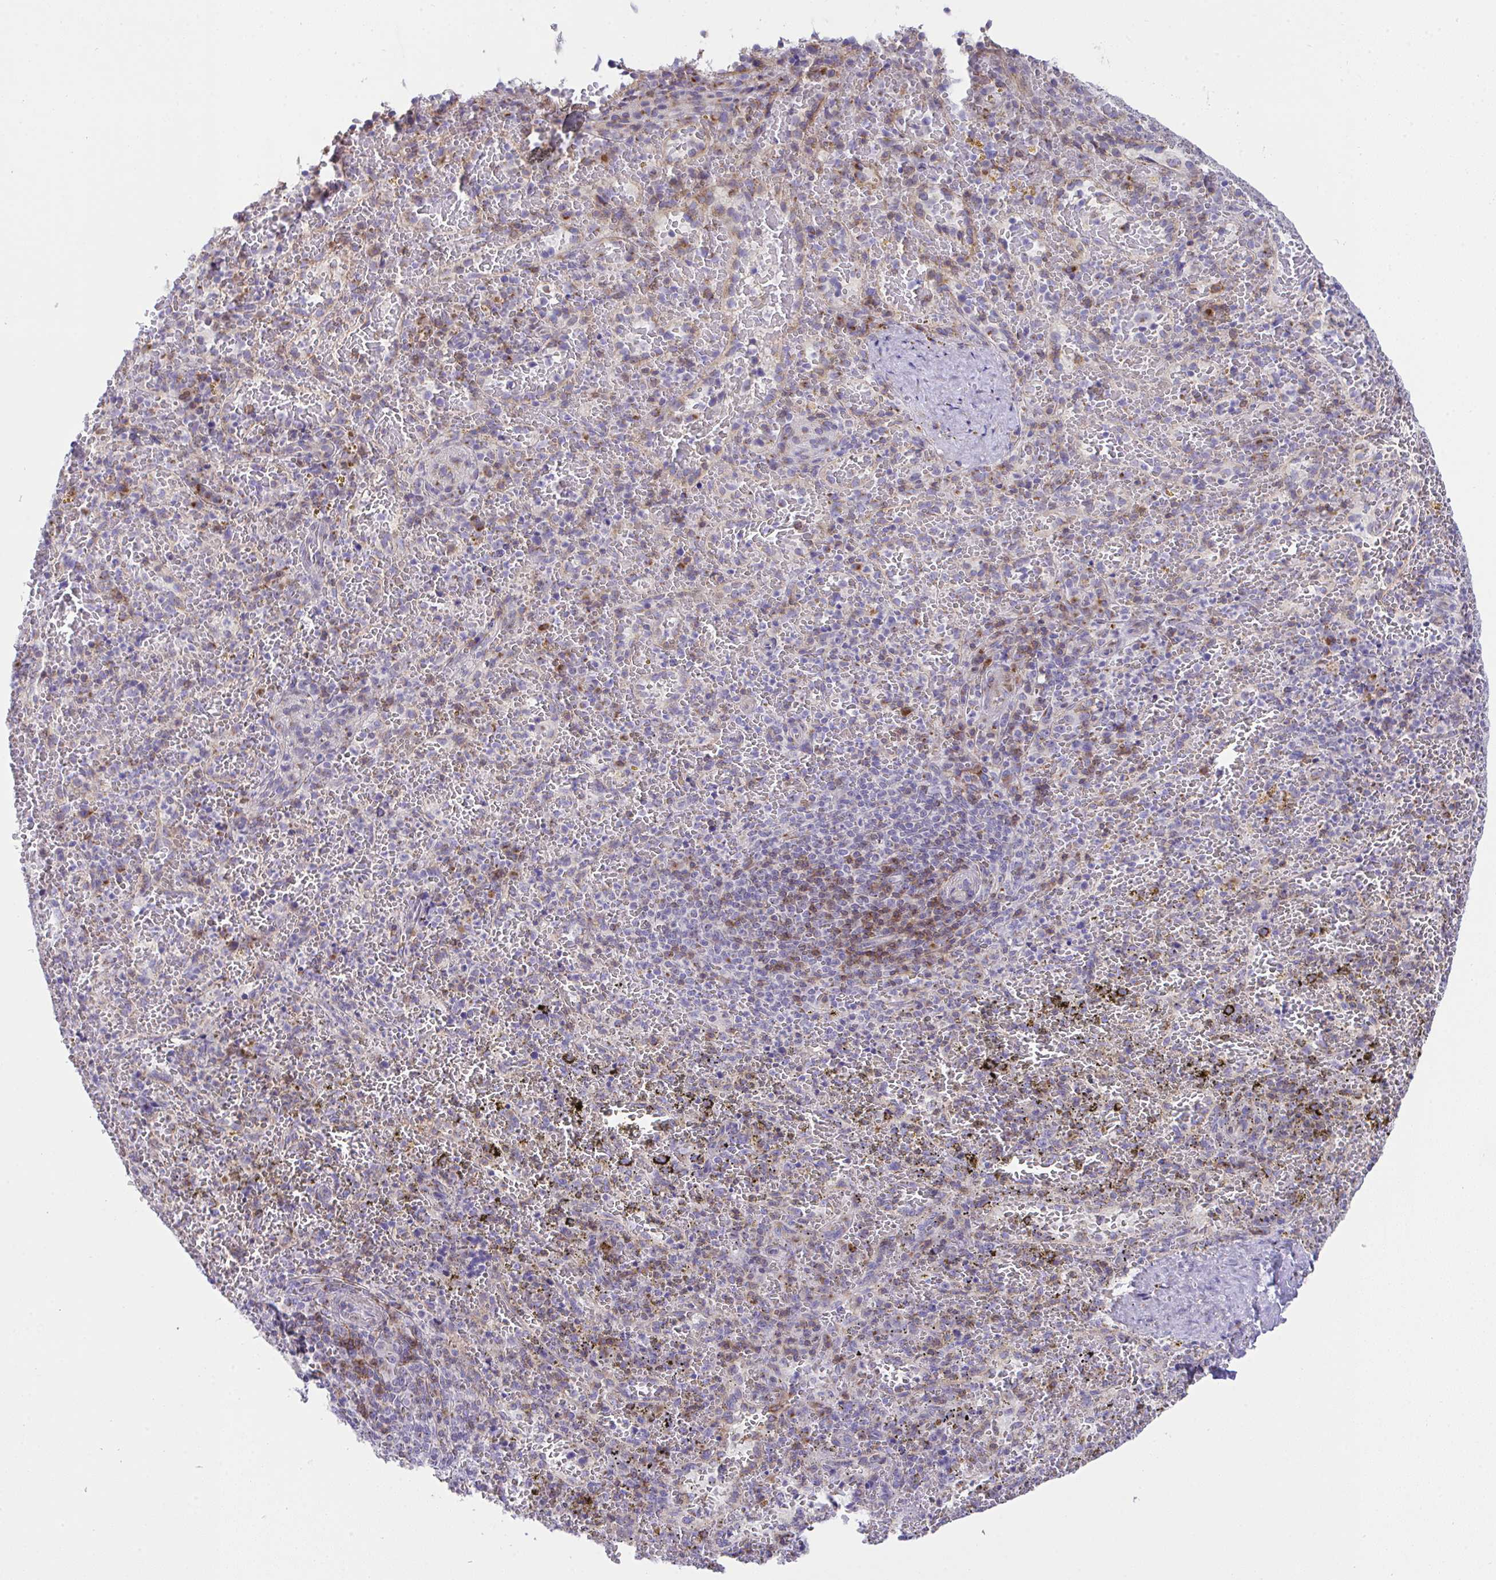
{"staining": {"intensity": "moderate", "quantity": "<25%", "location": "cytoplasmic/membranous"}, "tissue": "spleen", "cell_type": "Cells in red pulp", "image_type": "normal", "snomed": [{"axis": "morphology", "description": "Normal tissue, NOS"}, {"axis": "topography", "description": "Spleen"}], "caption": "DAB immunohistochemical staining of normal spleen shows moderate cytoplasmic/membranous protein staining in about <25% of cells in red pulp. The protein is shown in brown color, while the nuclei are stained blue.", "gene": "MIA3", "patient": {"sex": "female", "age": 50}}